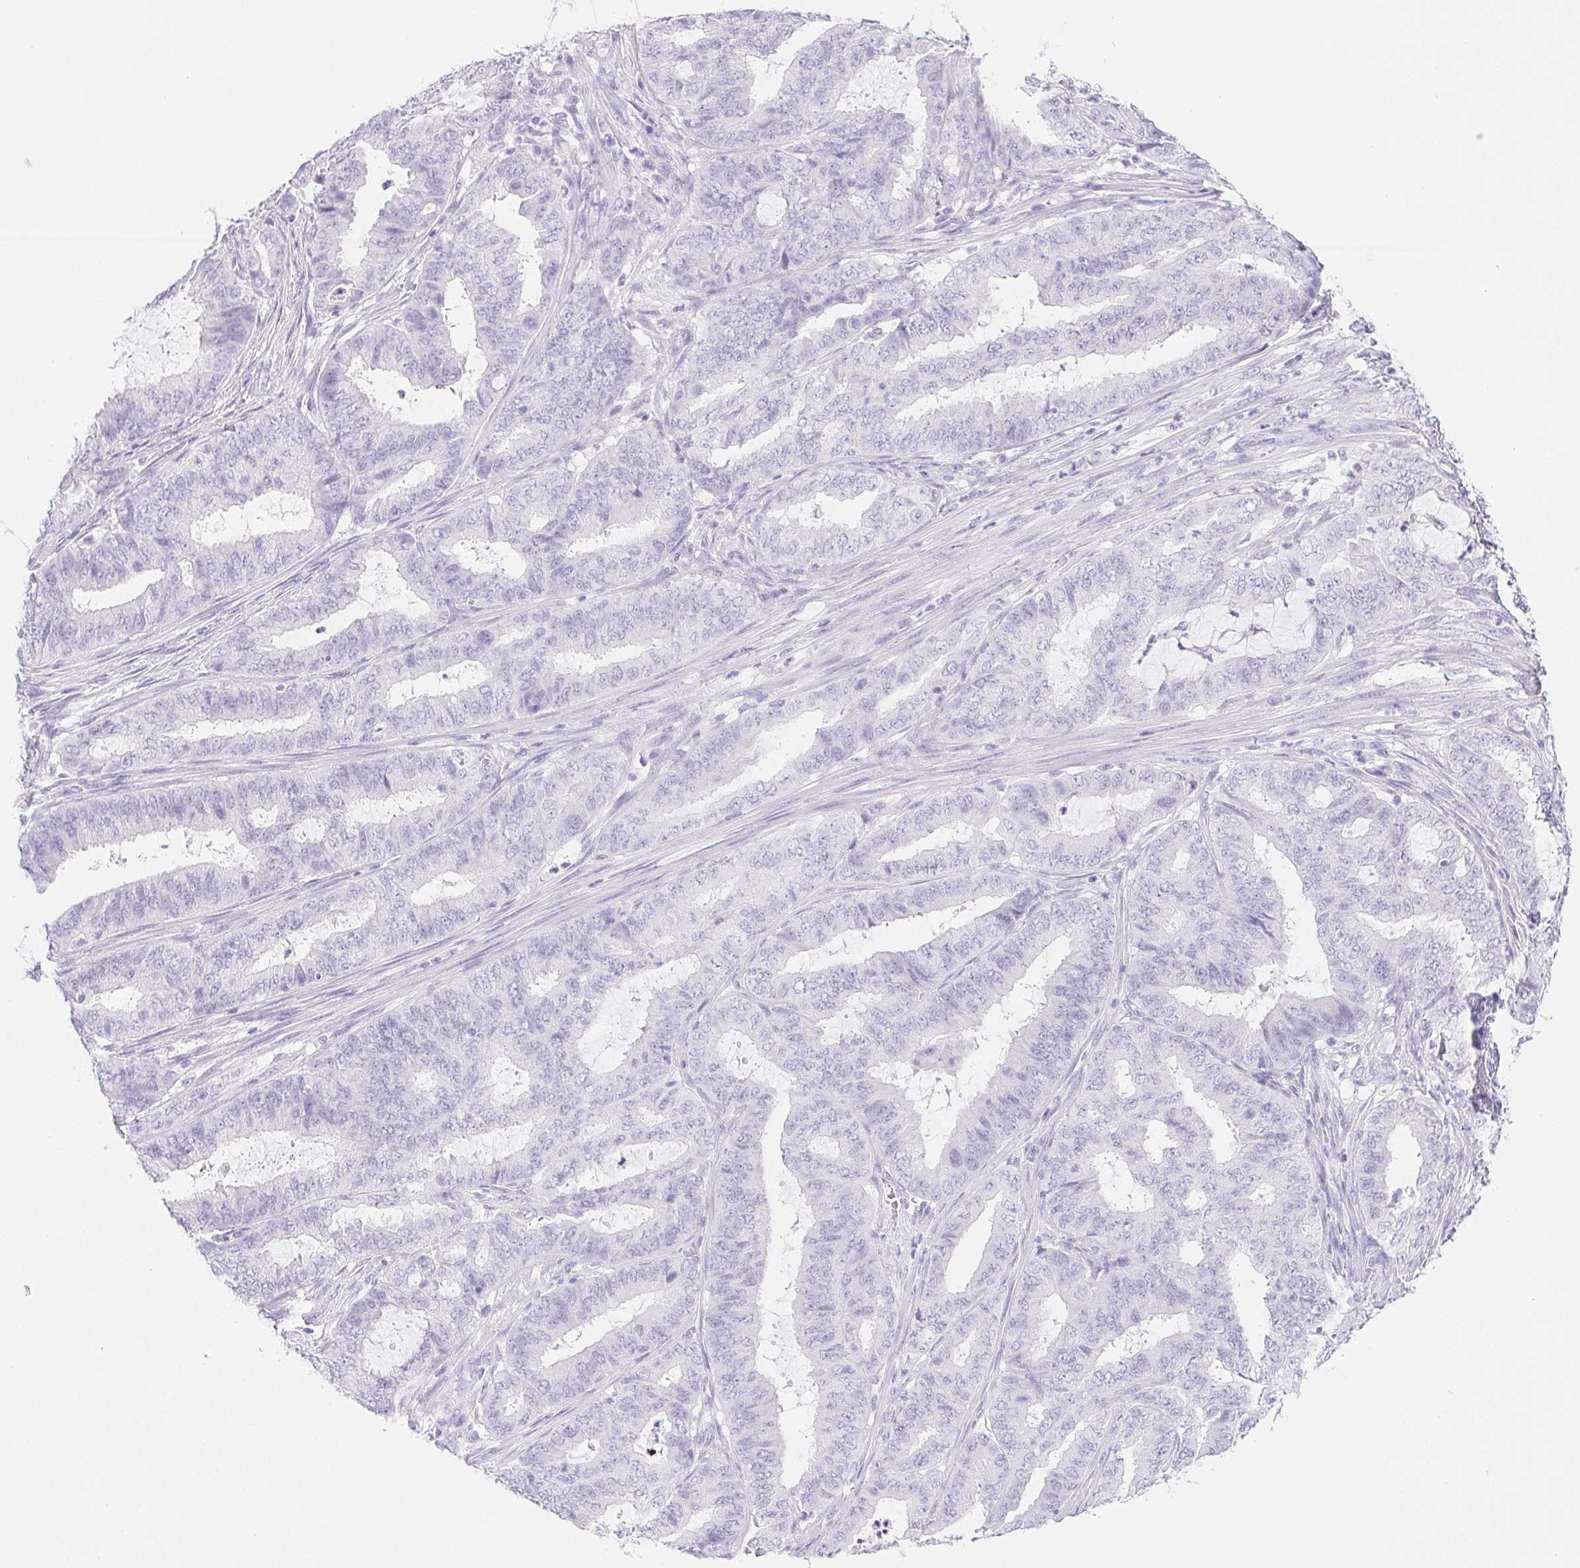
{"staining": {"intensity": "negative", "quantity": "none", "location": "none"}, "tissue": "endometrial cancer", "cell_type": "Tumor cells", "image_type": "cancer", "snomed": [{"axis": "morphology", "description": "Adenocarcinoma, NOS"}, {"axis": "topography", "description": "Endometrium"}], "caption": "An image of endometrial cancer stained for a protein exhibits no brown staining in tumor cells.", "gene": "PNLIP", "patient": {"sex": "female", "age": 51}}